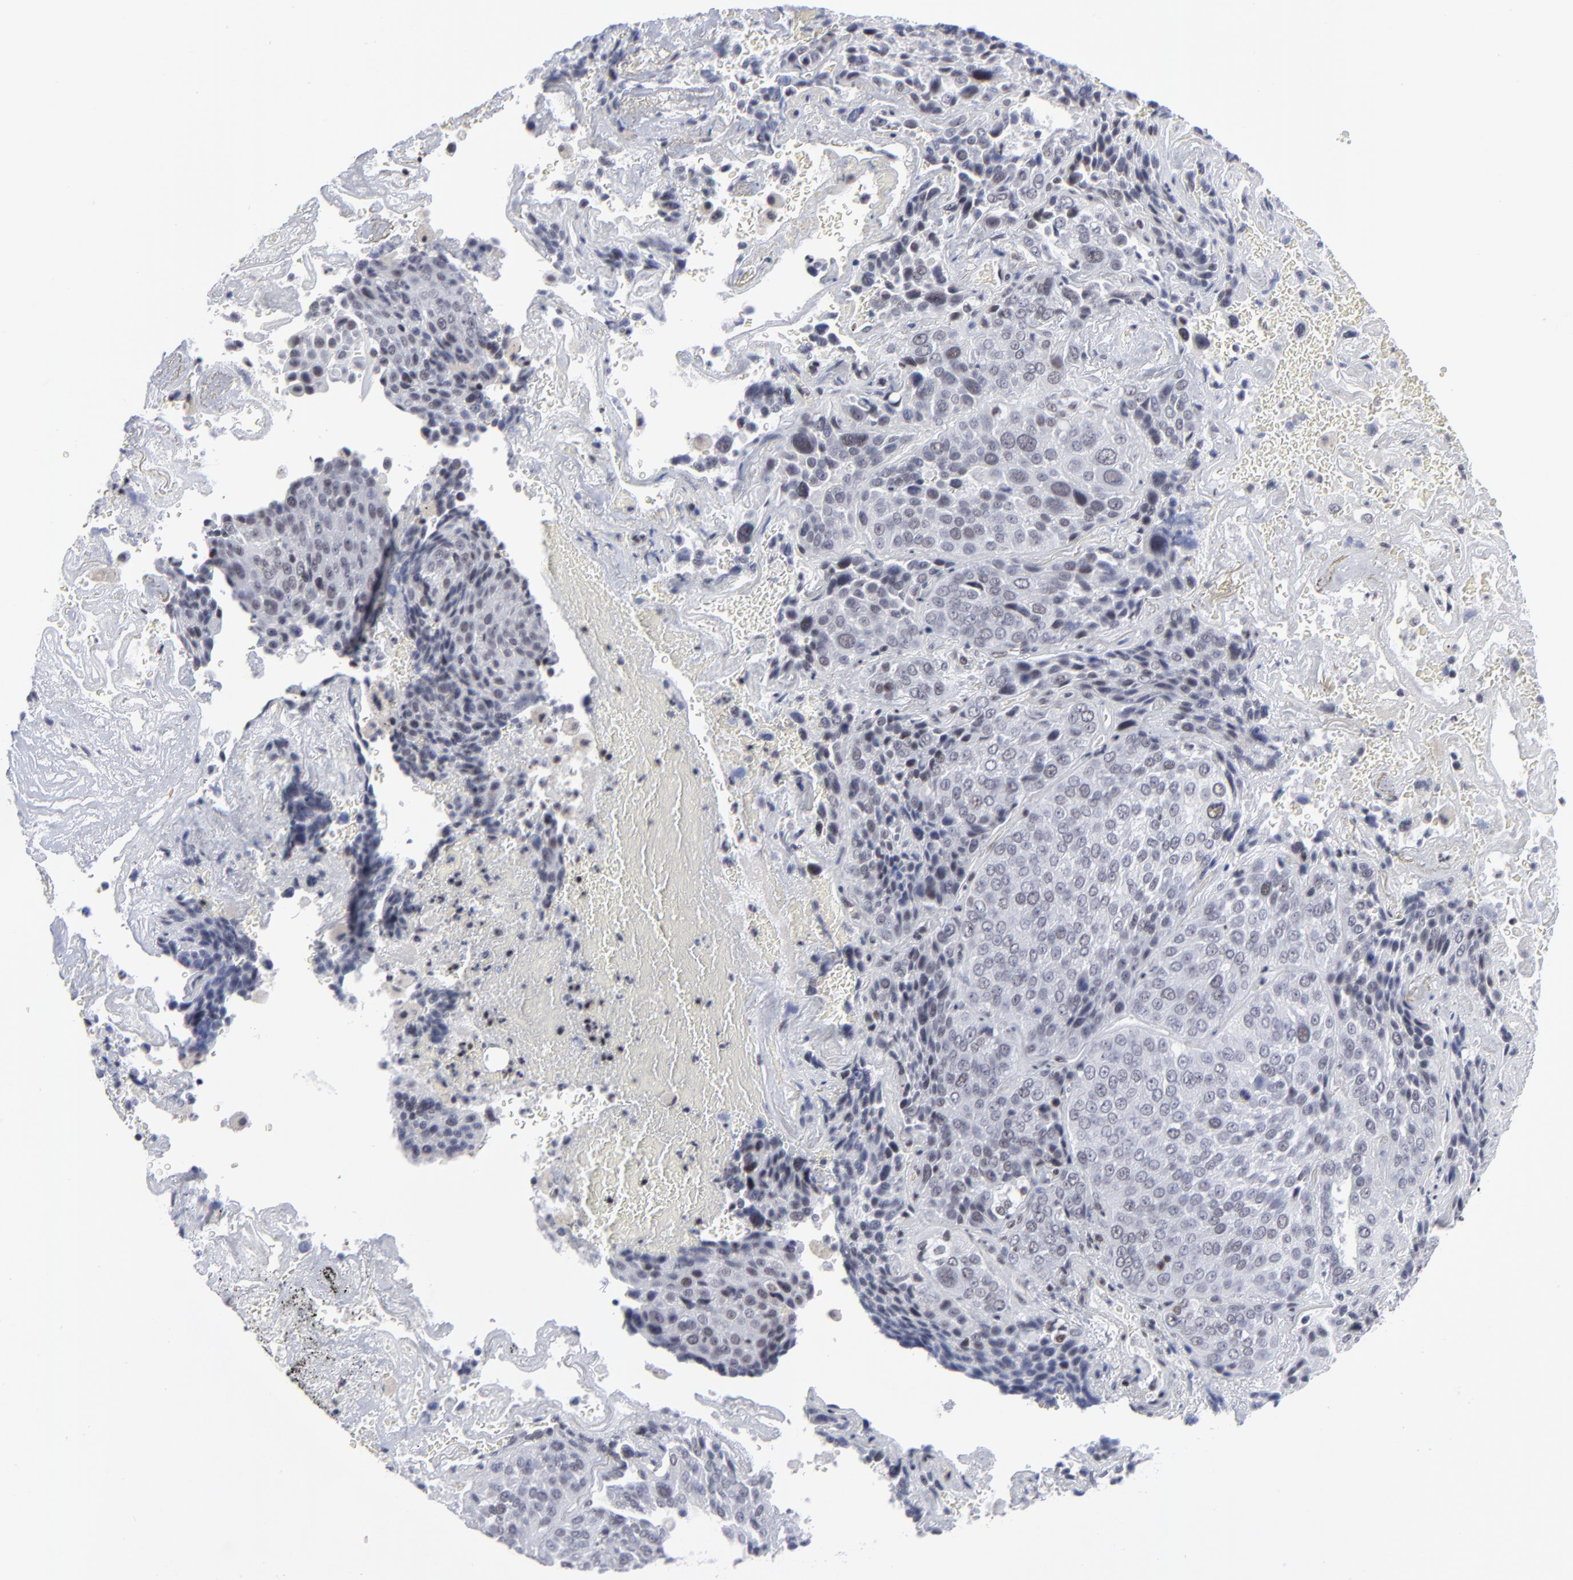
{"staining": {"intensity": "negative", "quantity": "none", "location": "none"}, "tissue": "lung cancer", "cell_type": "Tumor cells", "image_type": "cancer", "snomed": [{"axis": "morphology", "description": "Squamous cell carcinoma, NOS"}, {"axis": "topography", "description": "Lung"}], "caption": "IHC histopathology image of neoplastic tissue: human squamous cell carcinoma (lung) stained with DAB (3,3'-diaminobenzidine) exhibits no significant protein positivity in tumor cells.", "gene": "SP2", "patient": {"sex": "male", "age": 54}}